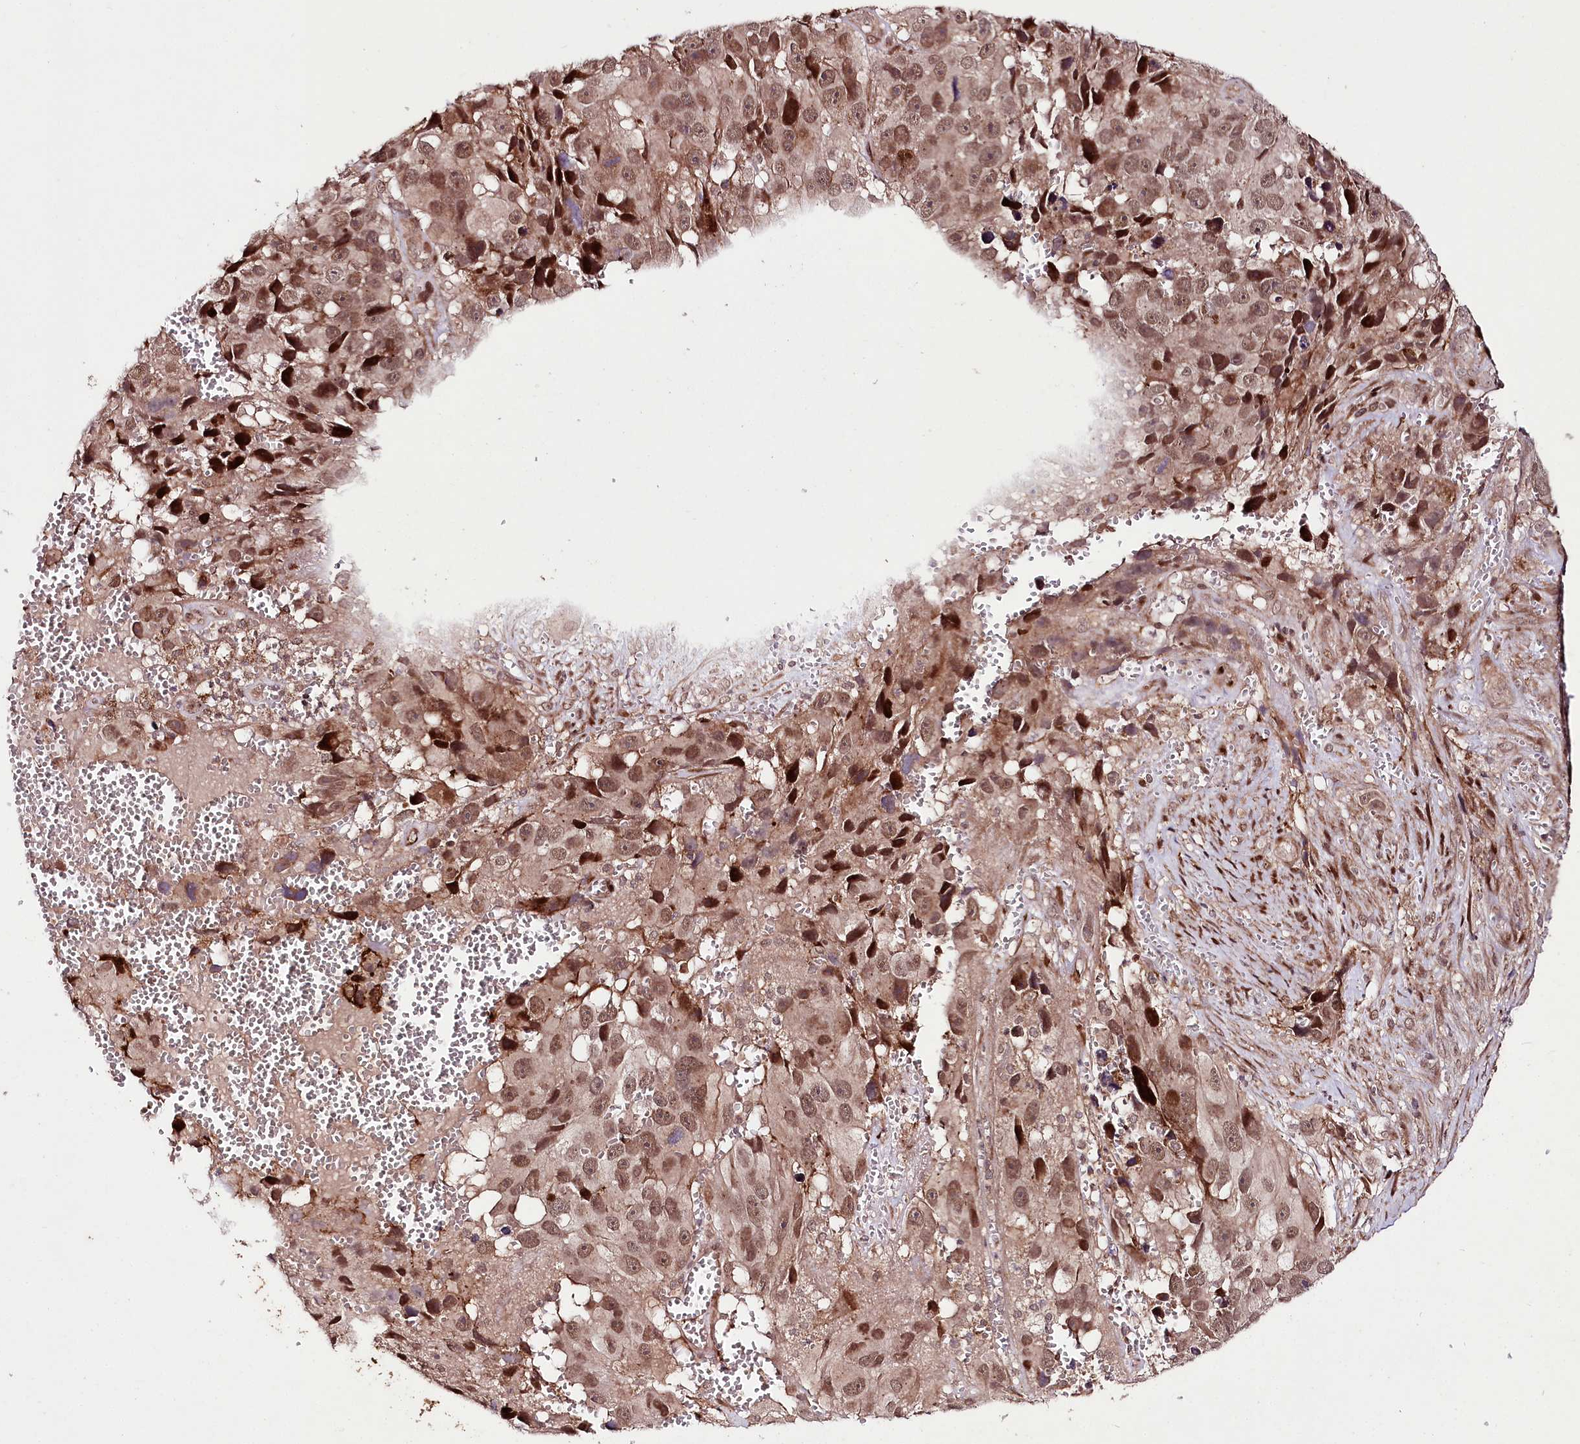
{"staining": {"intensity": "moderate", "quantity": ">75%", "location": "cytoplasmic/membranous,nuclear"}, "tissue": "melanoma", "cell_type": "Tumor cells", "image_type": "cancer", "snomed": [{"axis": "morphology", "description": "Malignant melanoma, NOS"}, {"axis": "topography", "description": "Skin"}], "caption": "Melanoma stained with a protein marker demonstrates moderate staining in tumor cells.", "gene": "PHLDB1", "patient": {"sex": "male", "age": 84}}